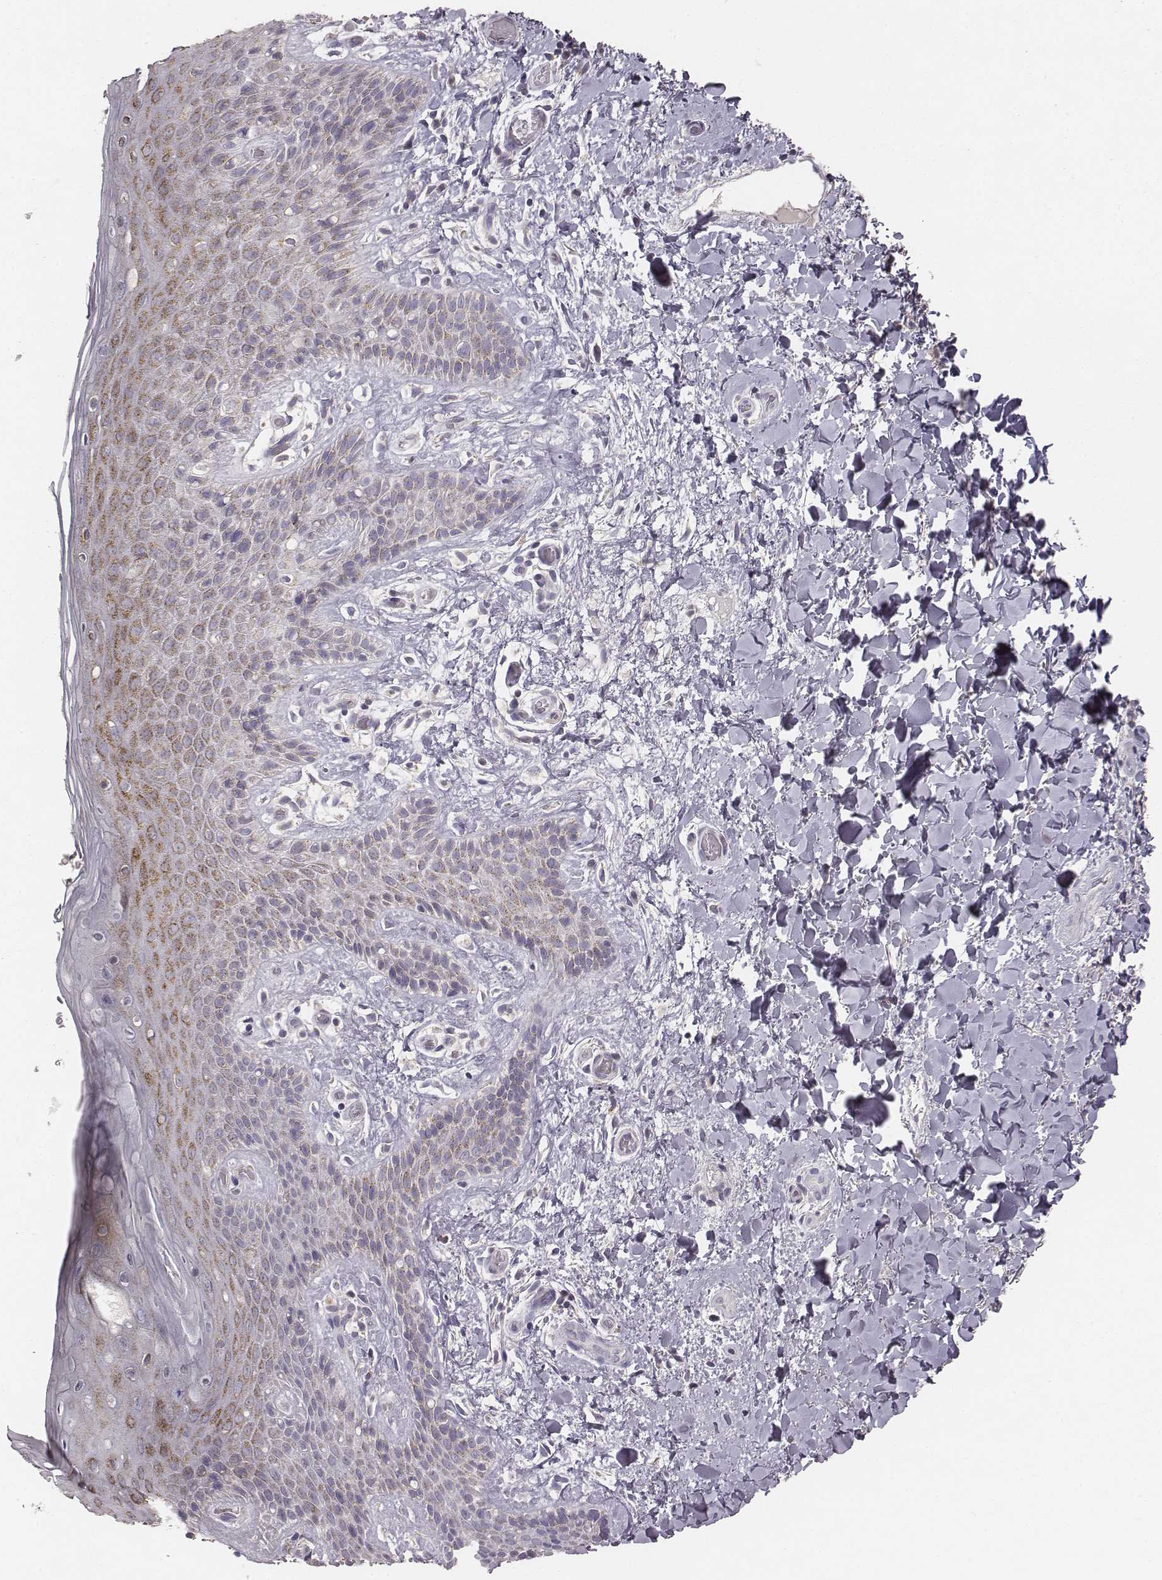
{"staining": {"intensity": "weak", "quantity": "25%-75%", "location": "cytoplasmic/membranous"}, "tissue": "skin", "cell_type": "Epidermal cells", "image_type": "normal", "snomed": [{"axis": "morphology", "description": "Normal tissue, NOS"}, {"axis": "topography", "description": "Anal"}], "caption": "Protein staining exhibits weak cytoplasmic/membranous expression in approximately 25%-75% of epidermal cells in benign skin. The protein of interest is shown in brown color, while the nuclei are stained blue.", "gene": "ABCD3", "patient": {"sex": "male", "age": 36}}